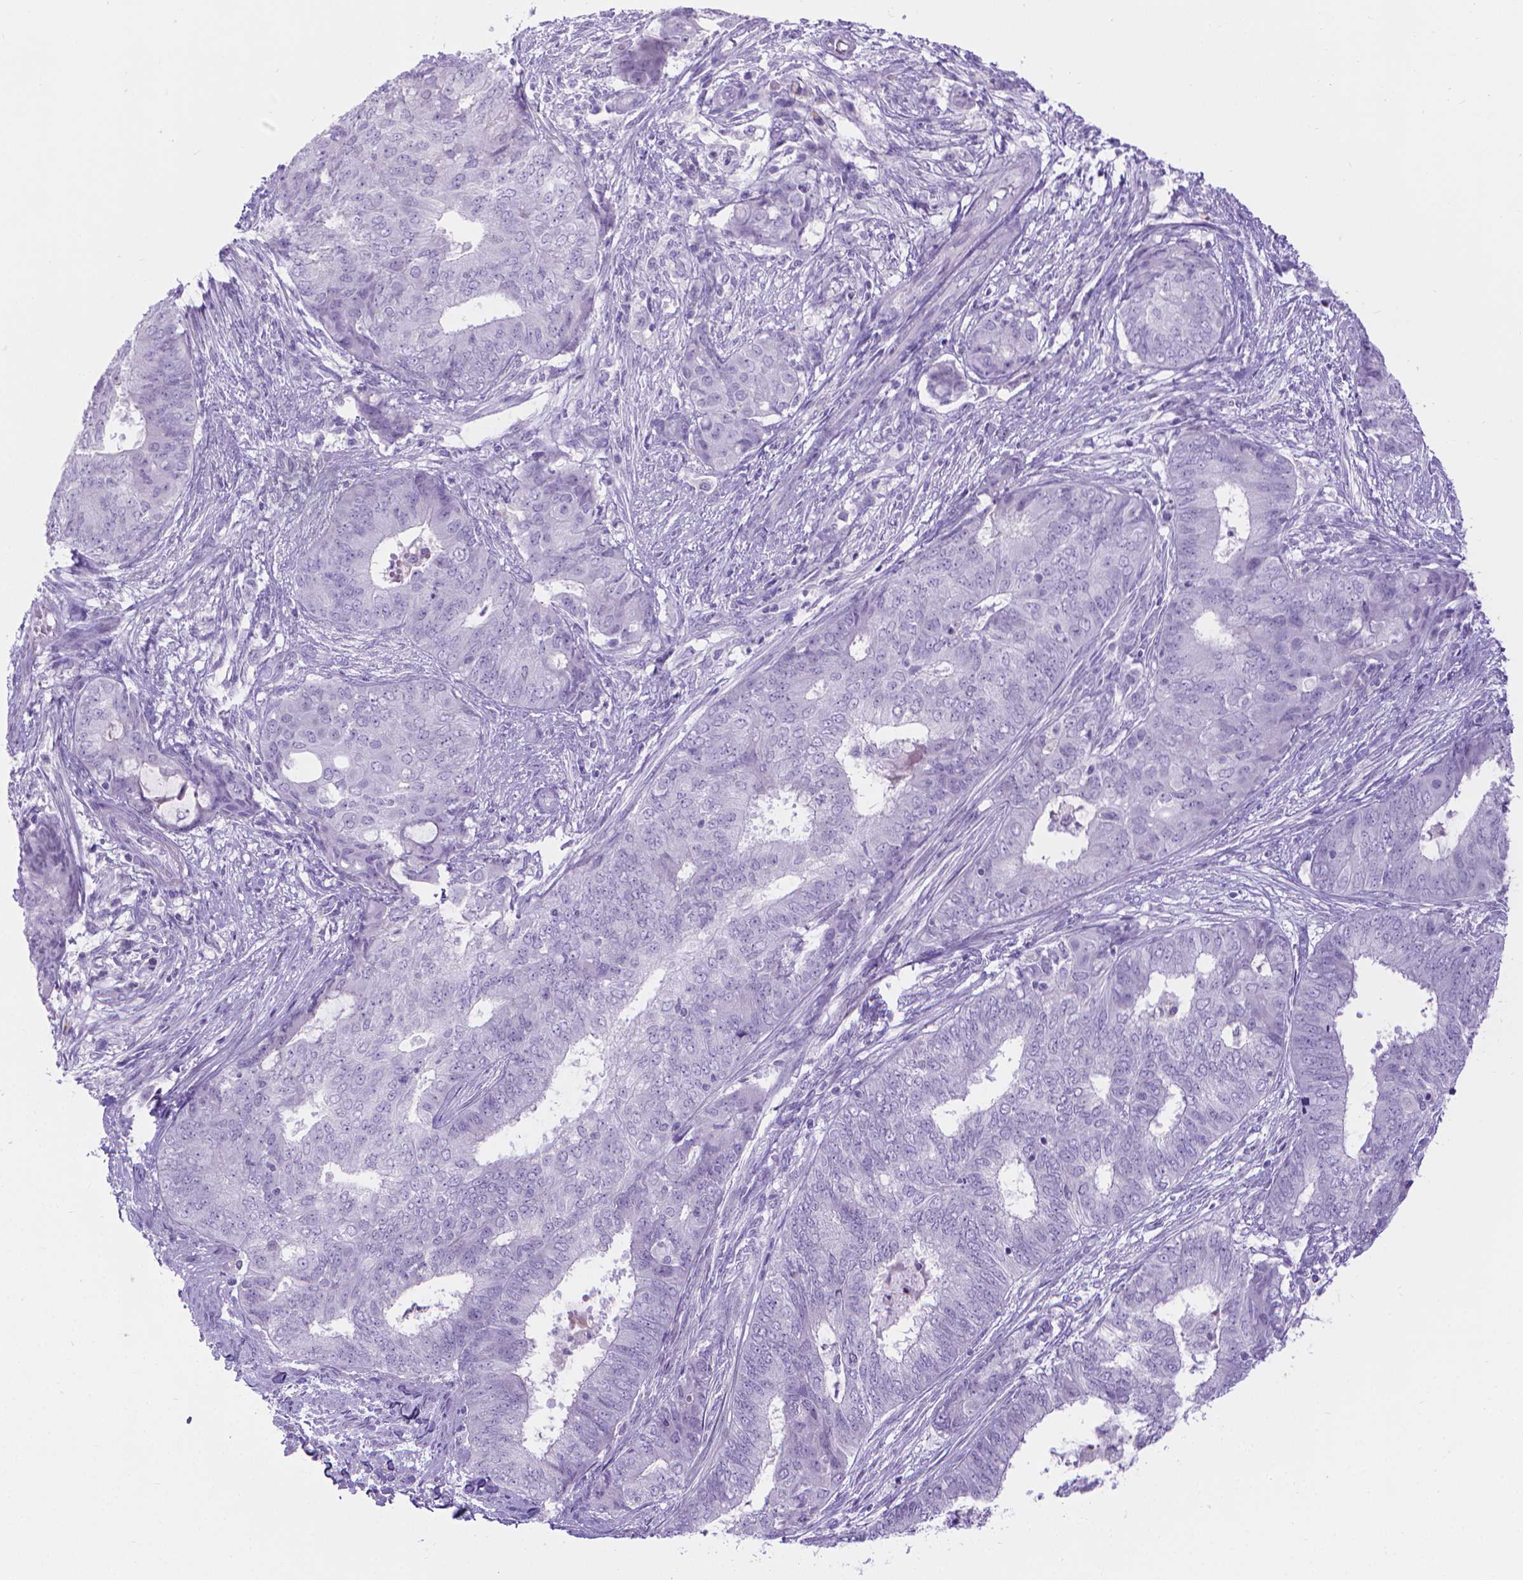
{"staining": {"intensity": "negative", "quantity": "none", "location": "none"}, "tissue": "endometrial cancer", "cell_type": "Tumor cells", "image_type": "cancer", "snomed": [{"axis": "morphology", "description": "Adenocarcinoma, NOS"}, {"axis": "topography", "description": "Endometrium"}], "caption": "A histopathology image of endometrial adenocarcinoma stained for a protein displays no brown staining in tumor cells. (DAB immunohistochemistry with hematoxylin counter stain).", "gene": "SPAG6", "patient": {"sex": "female", "age": 62}}